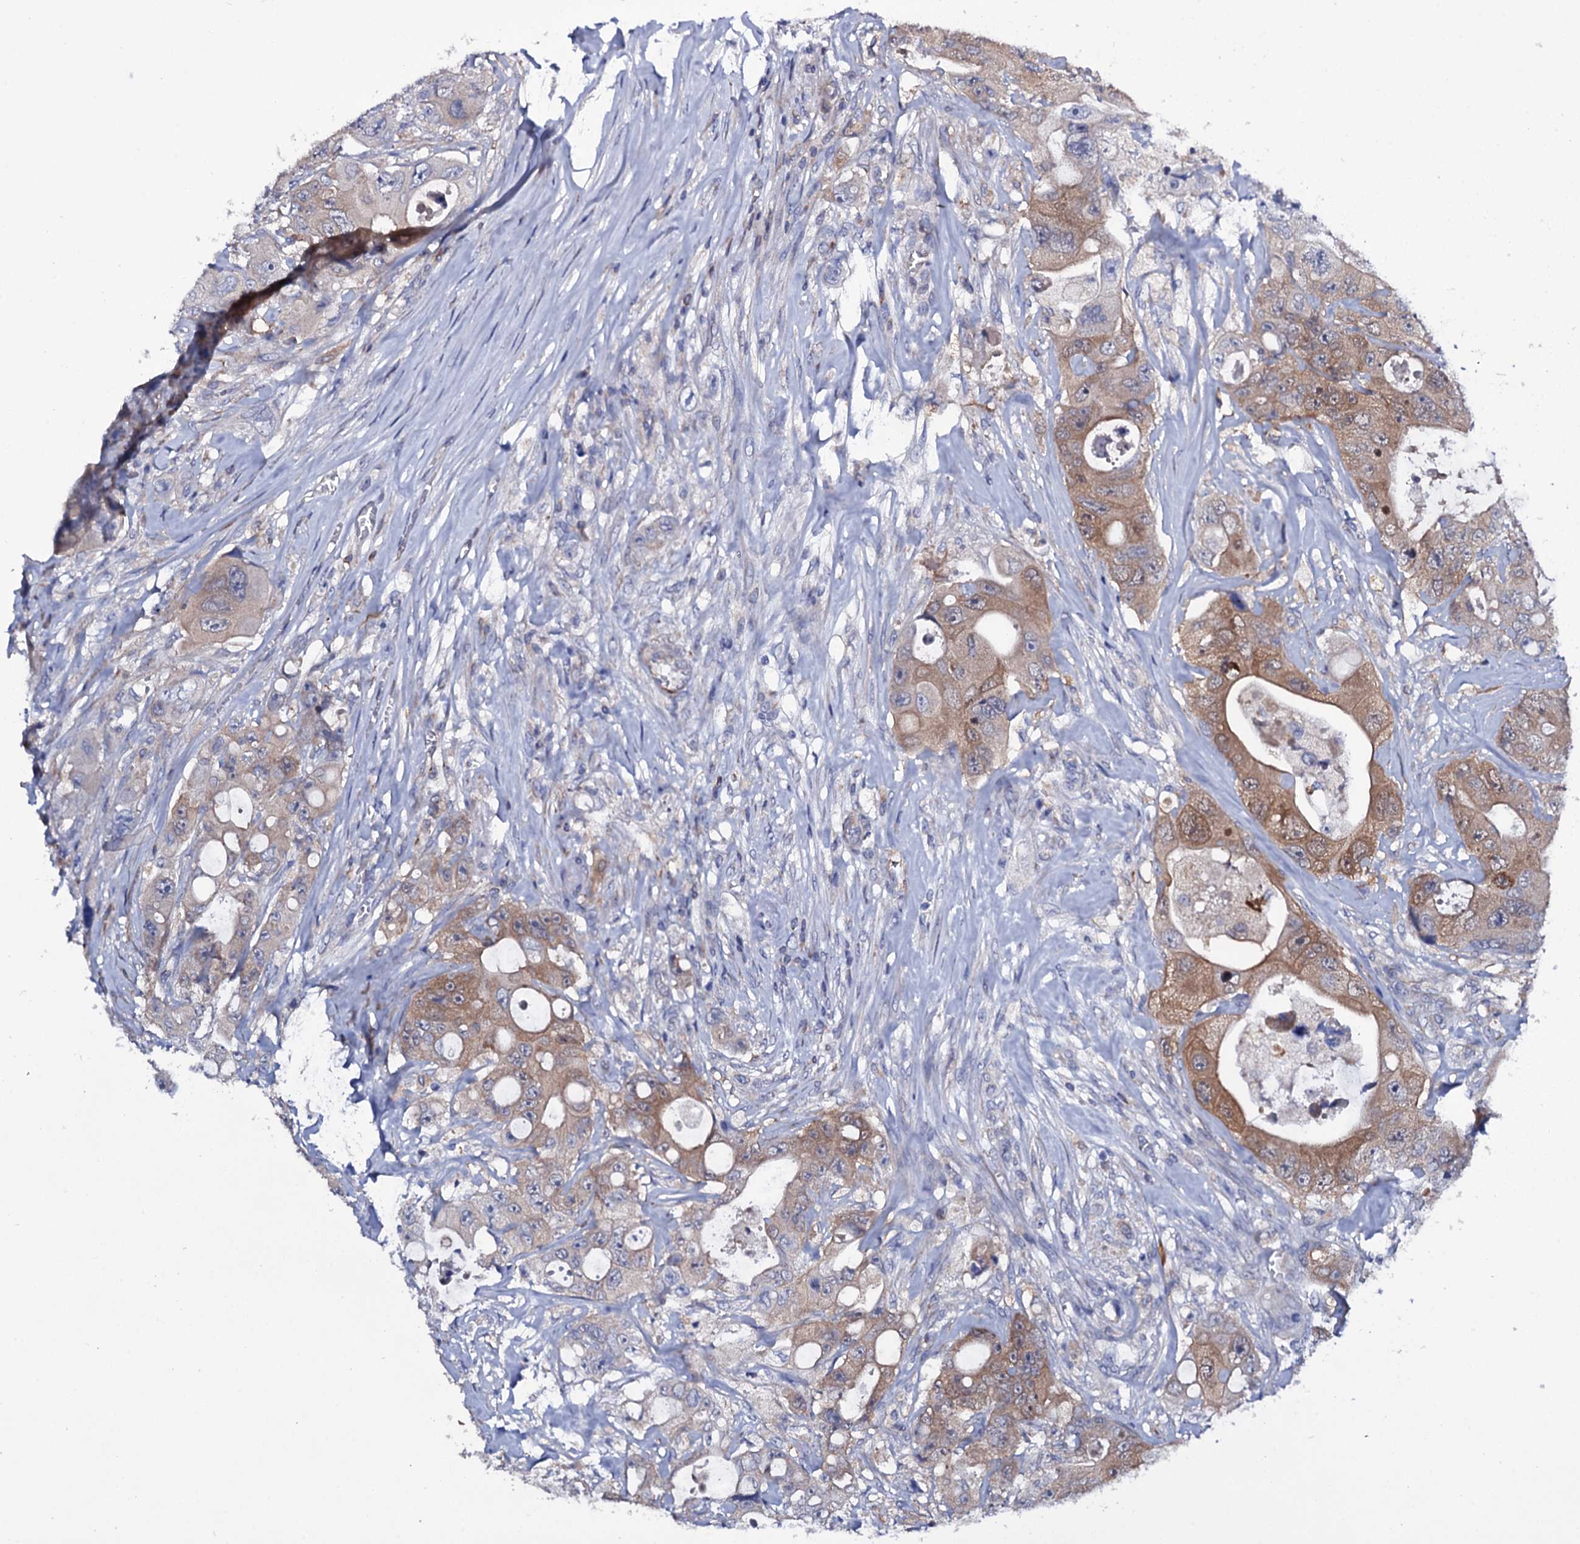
{"staining": {"intensity": "moderate", "quantity": "25%-75%", "location": "cytoplasmic/membranous"}, "tissue": "colorectal cancer", "cell_type": "Tumor cells", "image_type": "cancer", "snomed": [{"axis": "morphology", "description": "Adenocarcinoma, NOS"}, {"axis": "topography", "description": "Colon"}], "caption": "Immunohistochemistry micrograph of human colorectal adenocarcinoma stained for a protein (brown), which shows medium levels of moderate cytoplasmic/membranous staining in approximately 25%-75% of tumor cells.", "gene": "BCL2L14", "patient": {"sex": "female", "age": 46}}